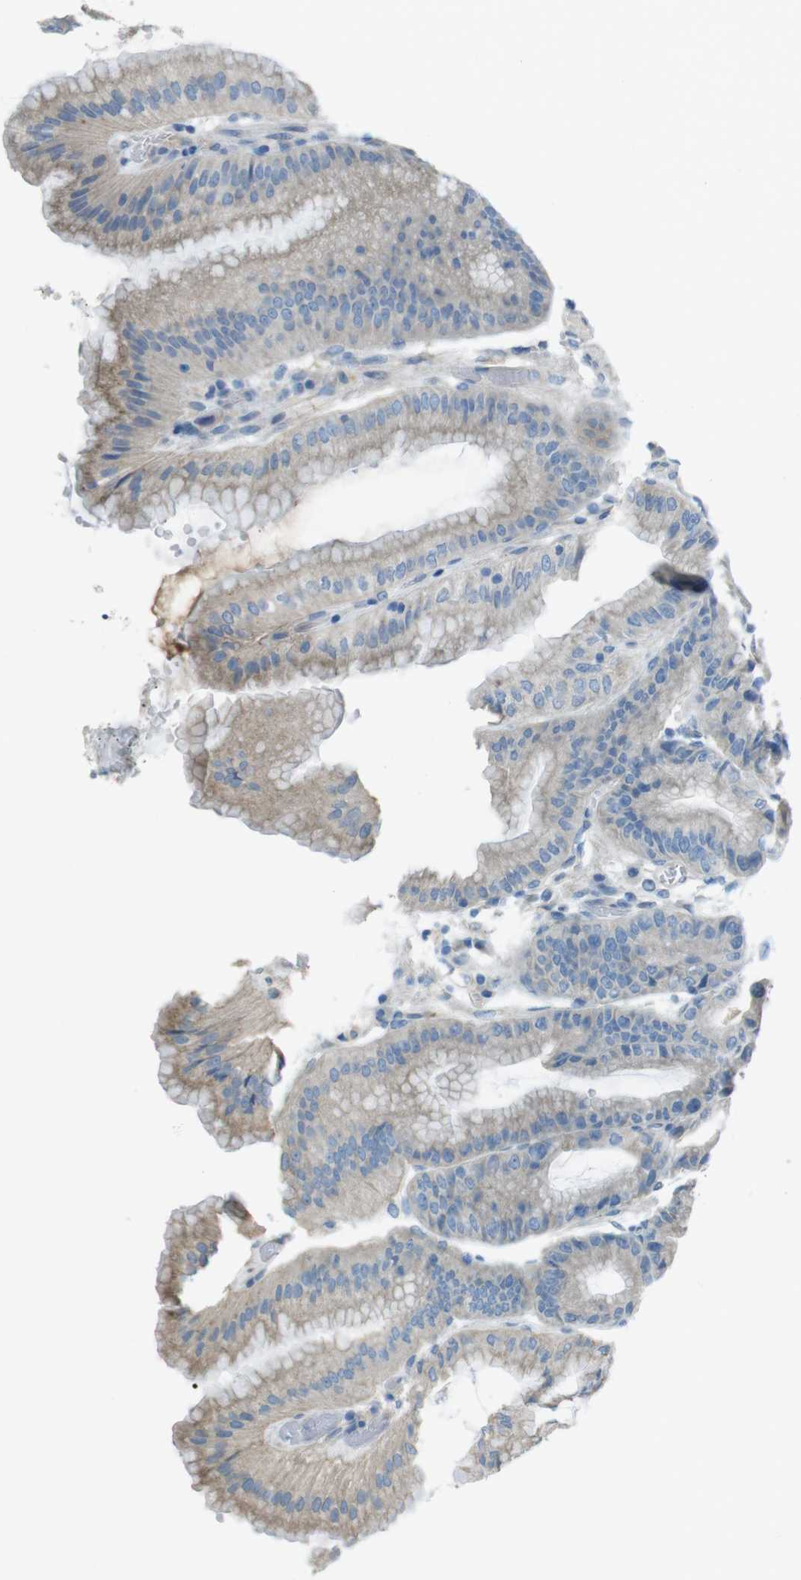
{"staining": {"intensity": "moderate", "quantity": "<25%", "location": "cytoplasmic/membranous"}, "tissue": "stomach", "cell_type": "Glandular cells", "image_type": "normal", "snomed": [{"axis": "morphology", "description": "Normal tissue, NOS"}, {"axis": "topography", "description": "Stomach, lower"}], "caption": "Immunohistochemistry (IHC) of normal stomach reveals low levels of moderate cytoplasmic/membranous positivity in about <25% of glandular cells. (Stains: DAB (3,3'-diaminobenzidine) in brown, nuclei in blue, Microscopy: brightfield microscopy at high magnification).", "gene": "TMEM41B", "patient": {"sex": "male", "age": 71}}